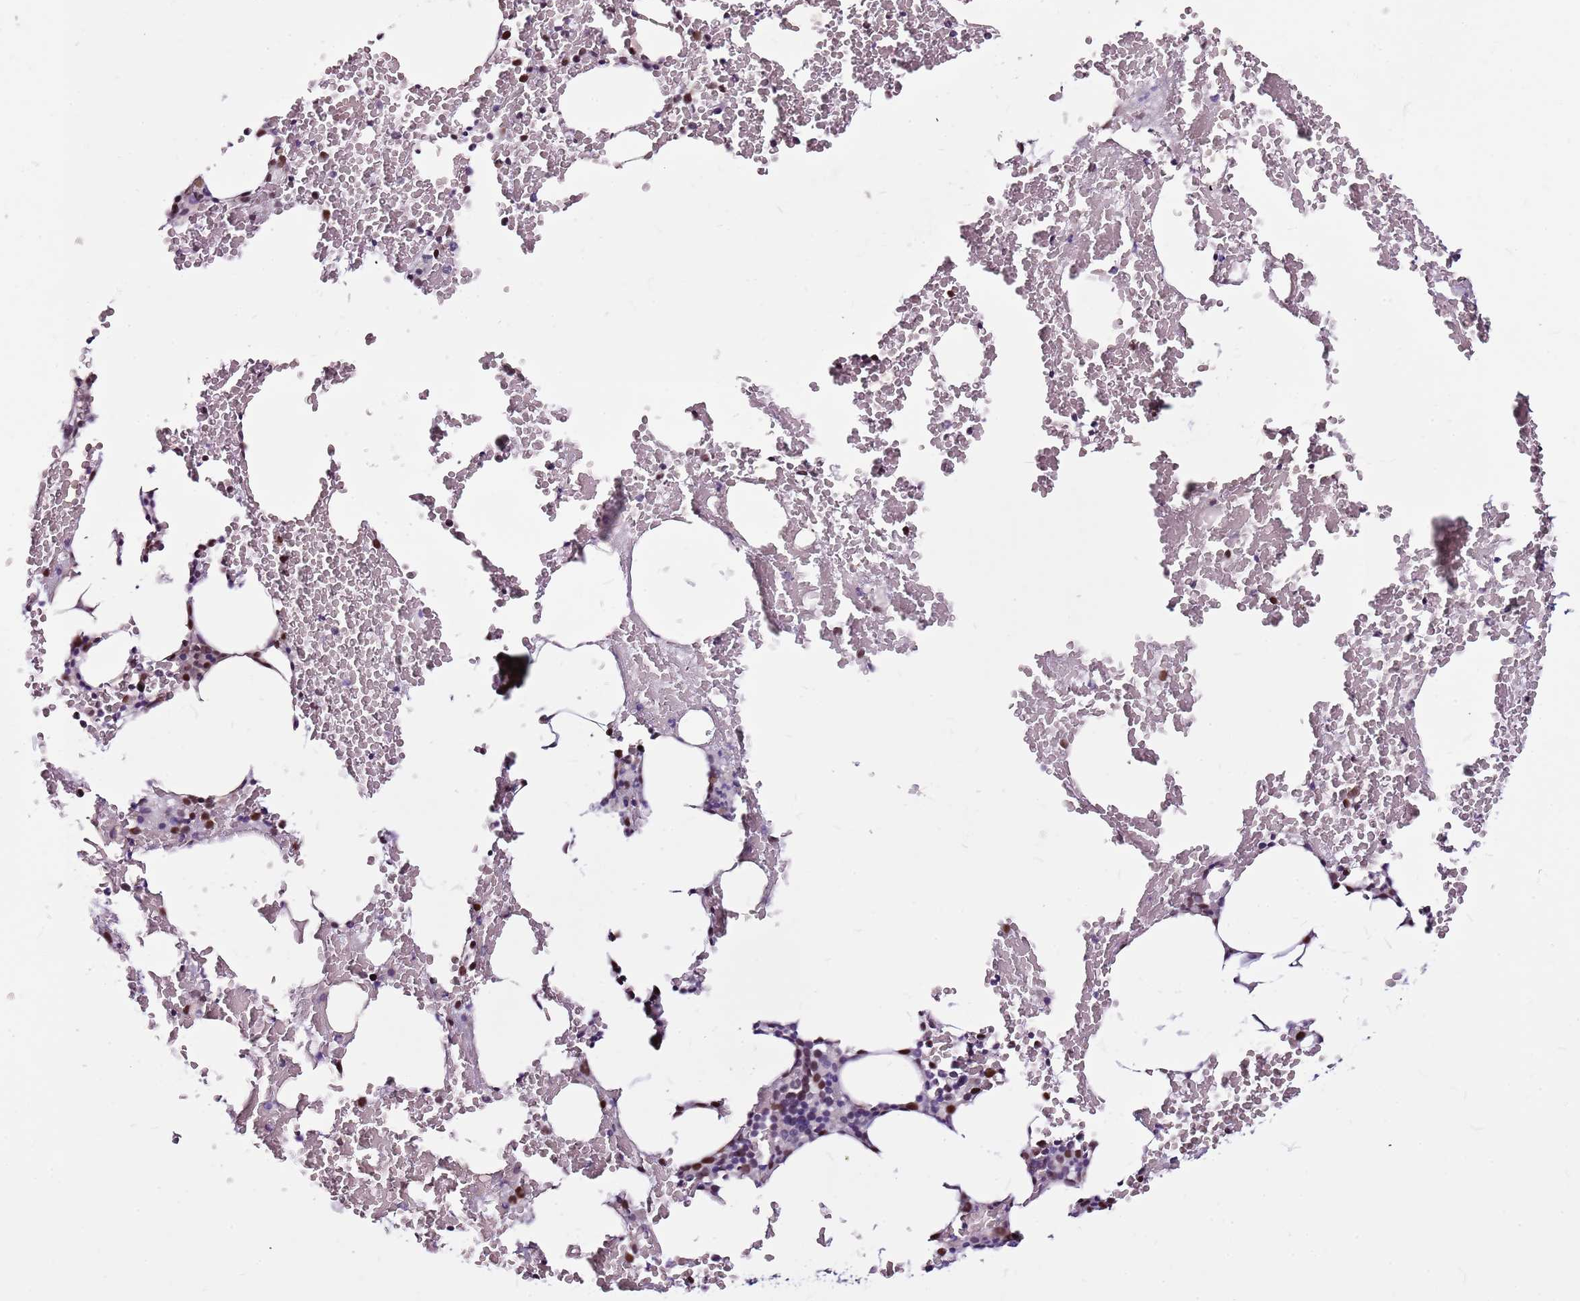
{"staining": {"intensity": "moderate", "quantity": "25%-75%", "location": "nuclear"}, "tissue": "bone marrow", "cell_type": "Hematopoietic cells", "image_type": "normal", "snomed": [{"axis": "morphology", "description": "Normal tissue, NOS"}, {"axis": "morphology", "description": "Inflammation, NOS"}, {"axis": "topography", "description": "Bone marrow"}], "caption": "Hematopoietic cells show medium levels of moderate nuclear expression in approximately 25%-75% of cells in benign human bone marrow. Immunohistochemistry stains the protein of interest in brown and the nuclei are stained blue.", "gene": "POLE3", "patient": {"sex": "female", "age": 78}}